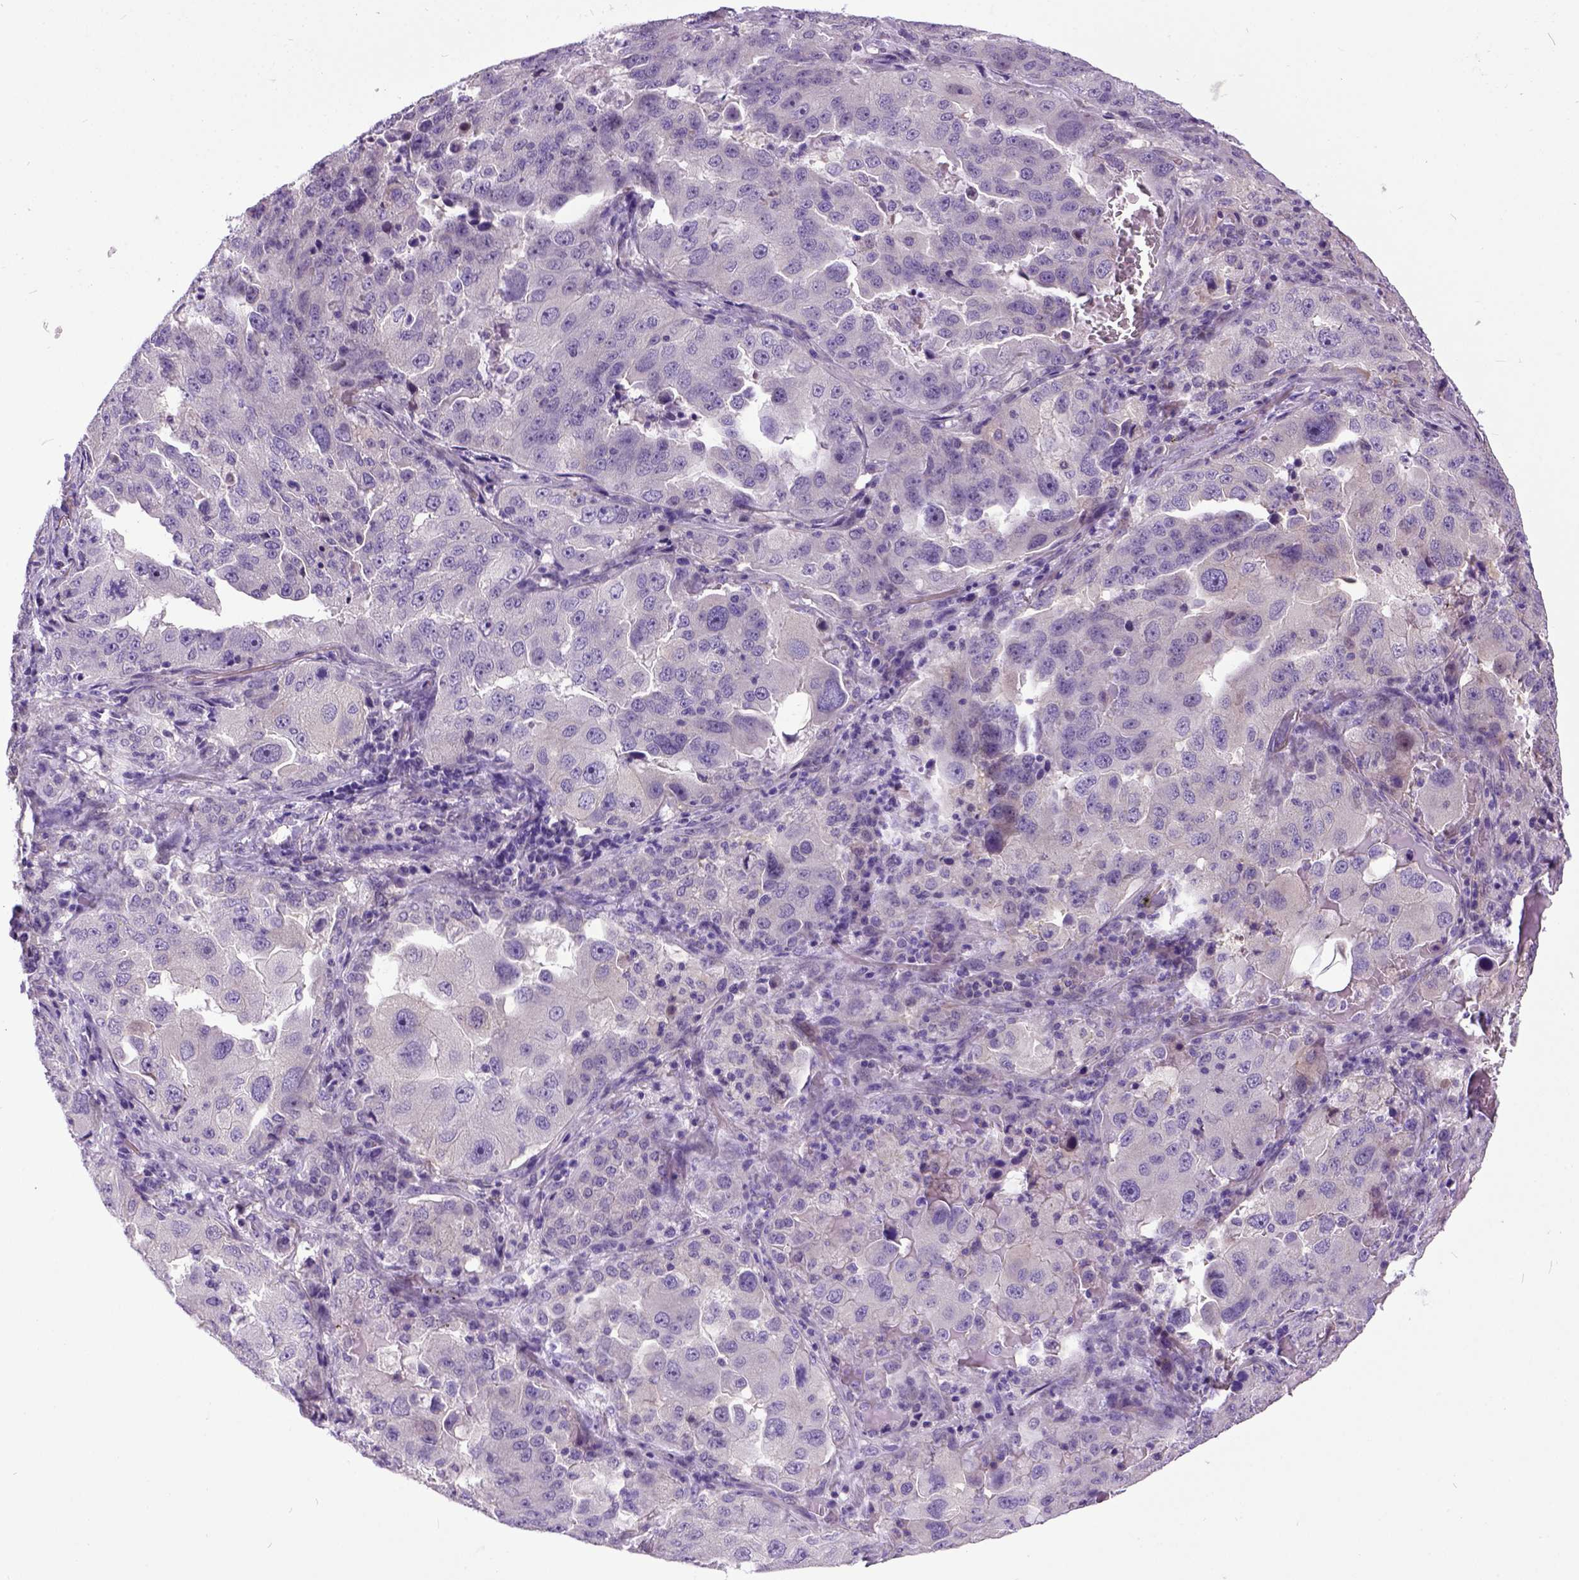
{"staining": {"intensity": "negative", "quantity": "none", "location": "none"}, "tissue": "lung cancer", "cell_type": "Tumor cells", "image_type": "cancer", "snomed": [{"axis": "morphology", "description": "Adenocarcinoma, NOS"}, {"axis": "topography", "description": "Lung"}], "caption": "This is an immunohistochemistry micrograph of lung cancer (adenocarcinoma). There is no expression in tumor cells.", "gene": "NEK5", "patient": {"sex": "female", "age": 61}}